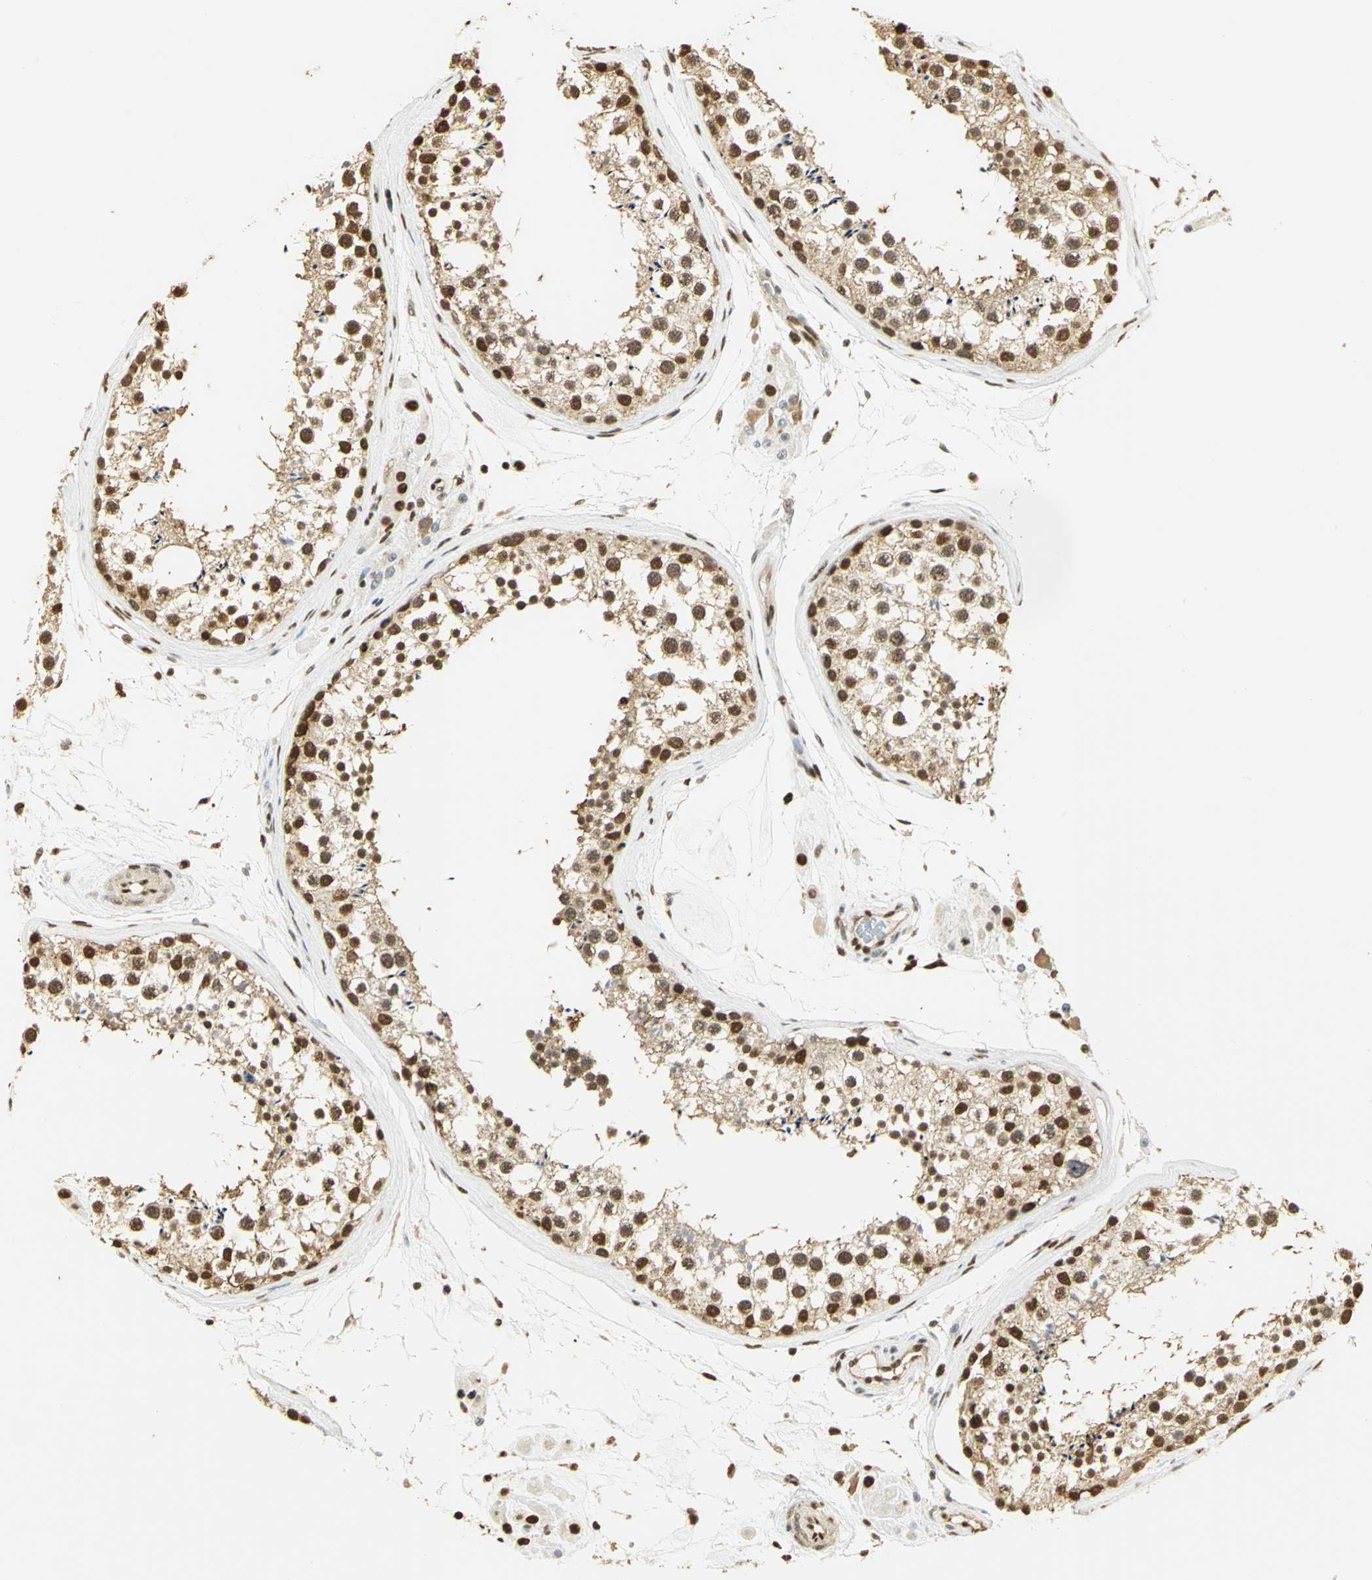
{"staining": {"intensity": "strong", "quantity": ">75%", "location": "cytoplasmic/membranous,nuclear"}, "tissue": "testis", "cell_type": "Cells in seminiferous ducts", "image_type": "normal", "snomed": [{"axis": "morphology", "description": "Normal tissue, NOS"}, {"axis": "topography", "description": "Testis"}], "caption": "Protein staining demonstrates strong cytoplasmic/membranous,nuclear staining in about >75% of cells in seminiferous ducts in benign testis. Using DAB (brown) and hematoxylin (blue) stains, captured at high magnification using brightfield microscopy.", "gene": "SET", "patient": {"sex": "male", "age": 46}}